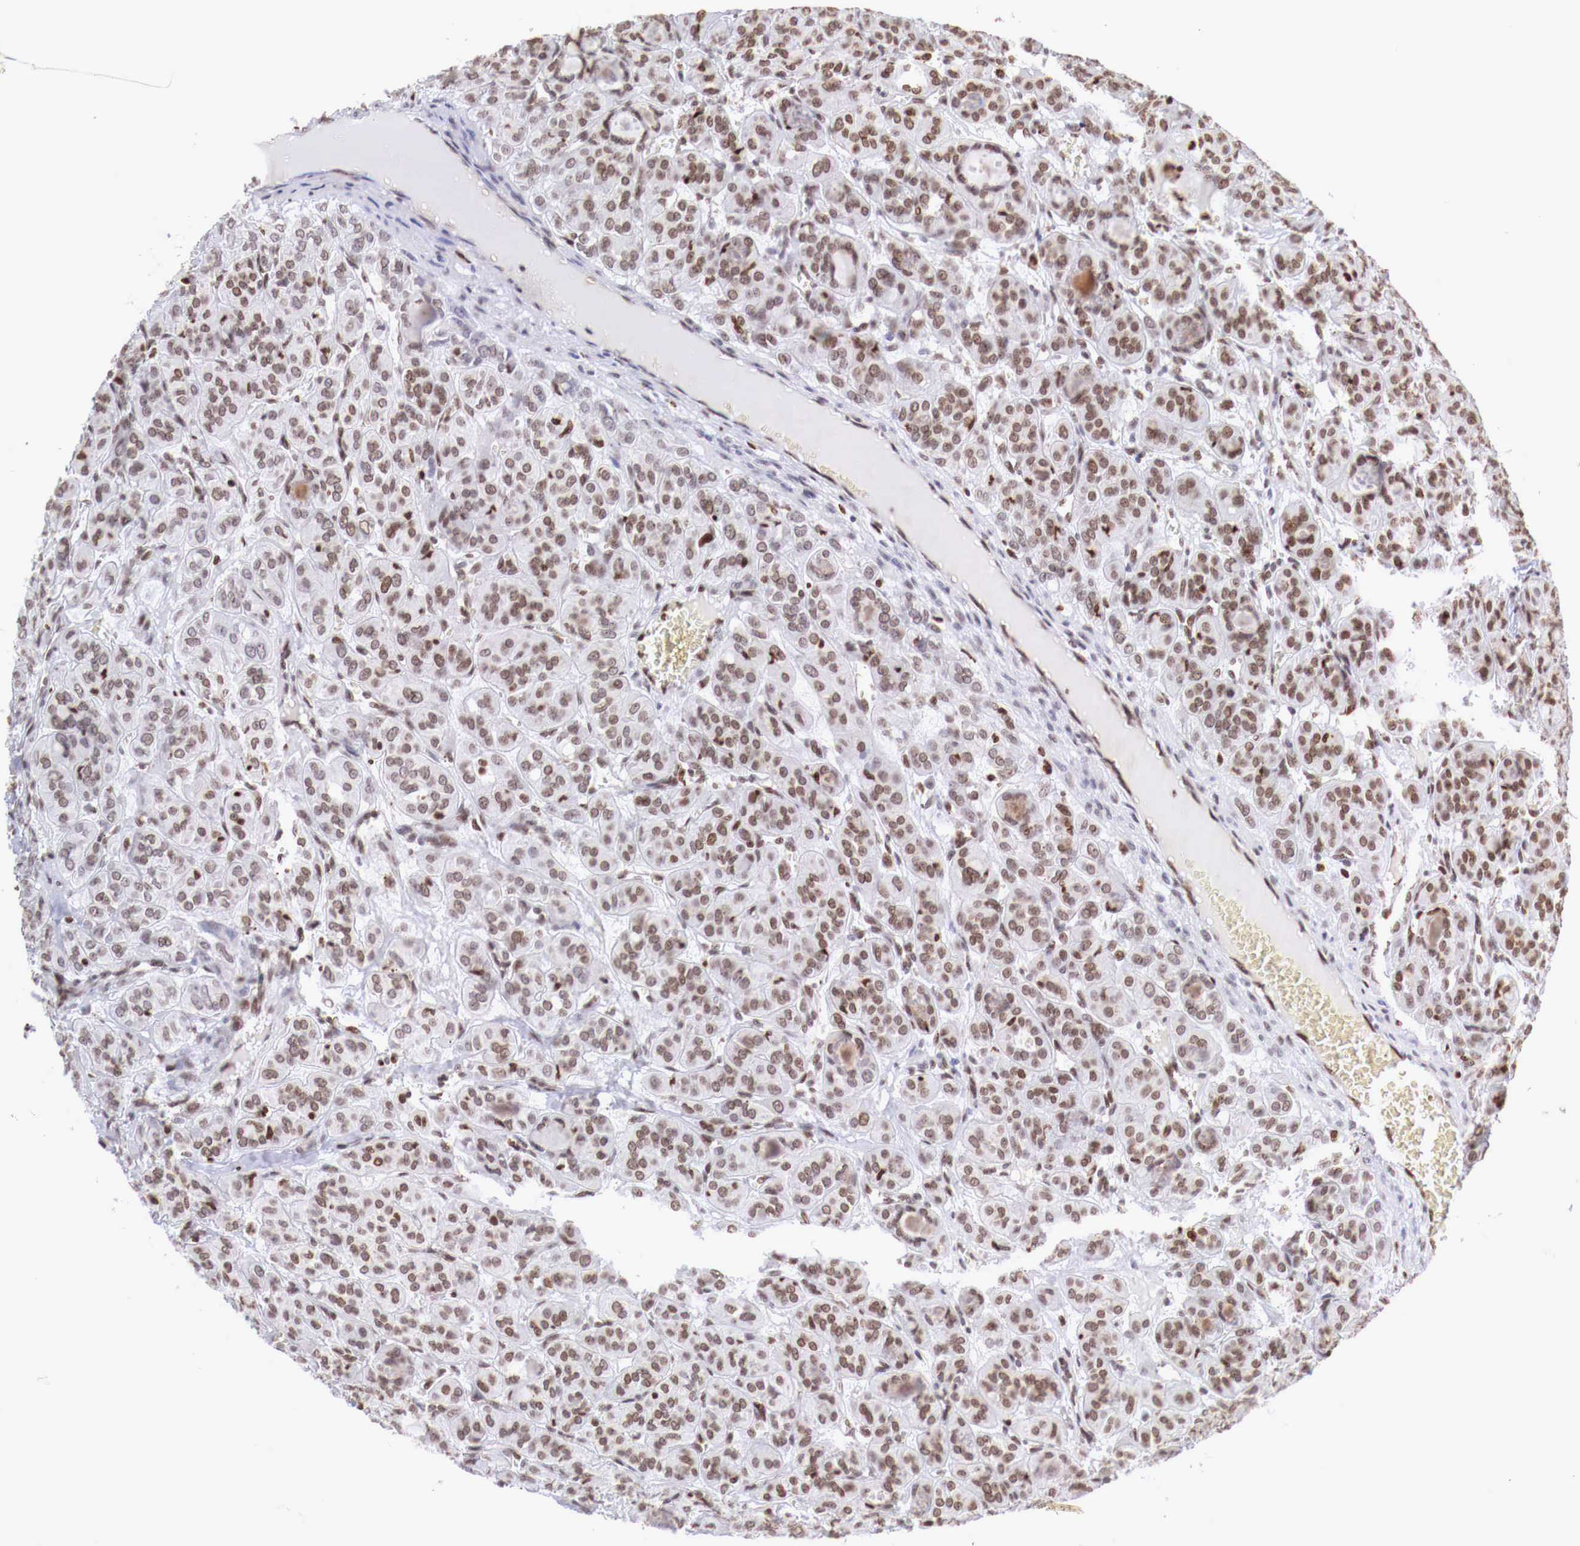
{"staining": {"intensity": "moderate", "quantity": ">75%", "location": "nuclear"}, "tissue": "thyroid cancer", "cell_type": "Tumor cells", "image_type": "cancer", "snomed": [{"axis": "morphology", "description": "Follicular adenoma carcinoma, NOS"}, {"axis": "topography", "description": "Thyroid gland"}], "caption": "Thyroid cancer (follicular adenoma carcinoma) stained with DAB (3,3'-diaminobenzidine) immunohistochemistry shows medium levels of moderate nuclear staining in approximately >75% of tumor cells.", "gene": "MAX", "patient": {"sex": "female", "age": 71}}